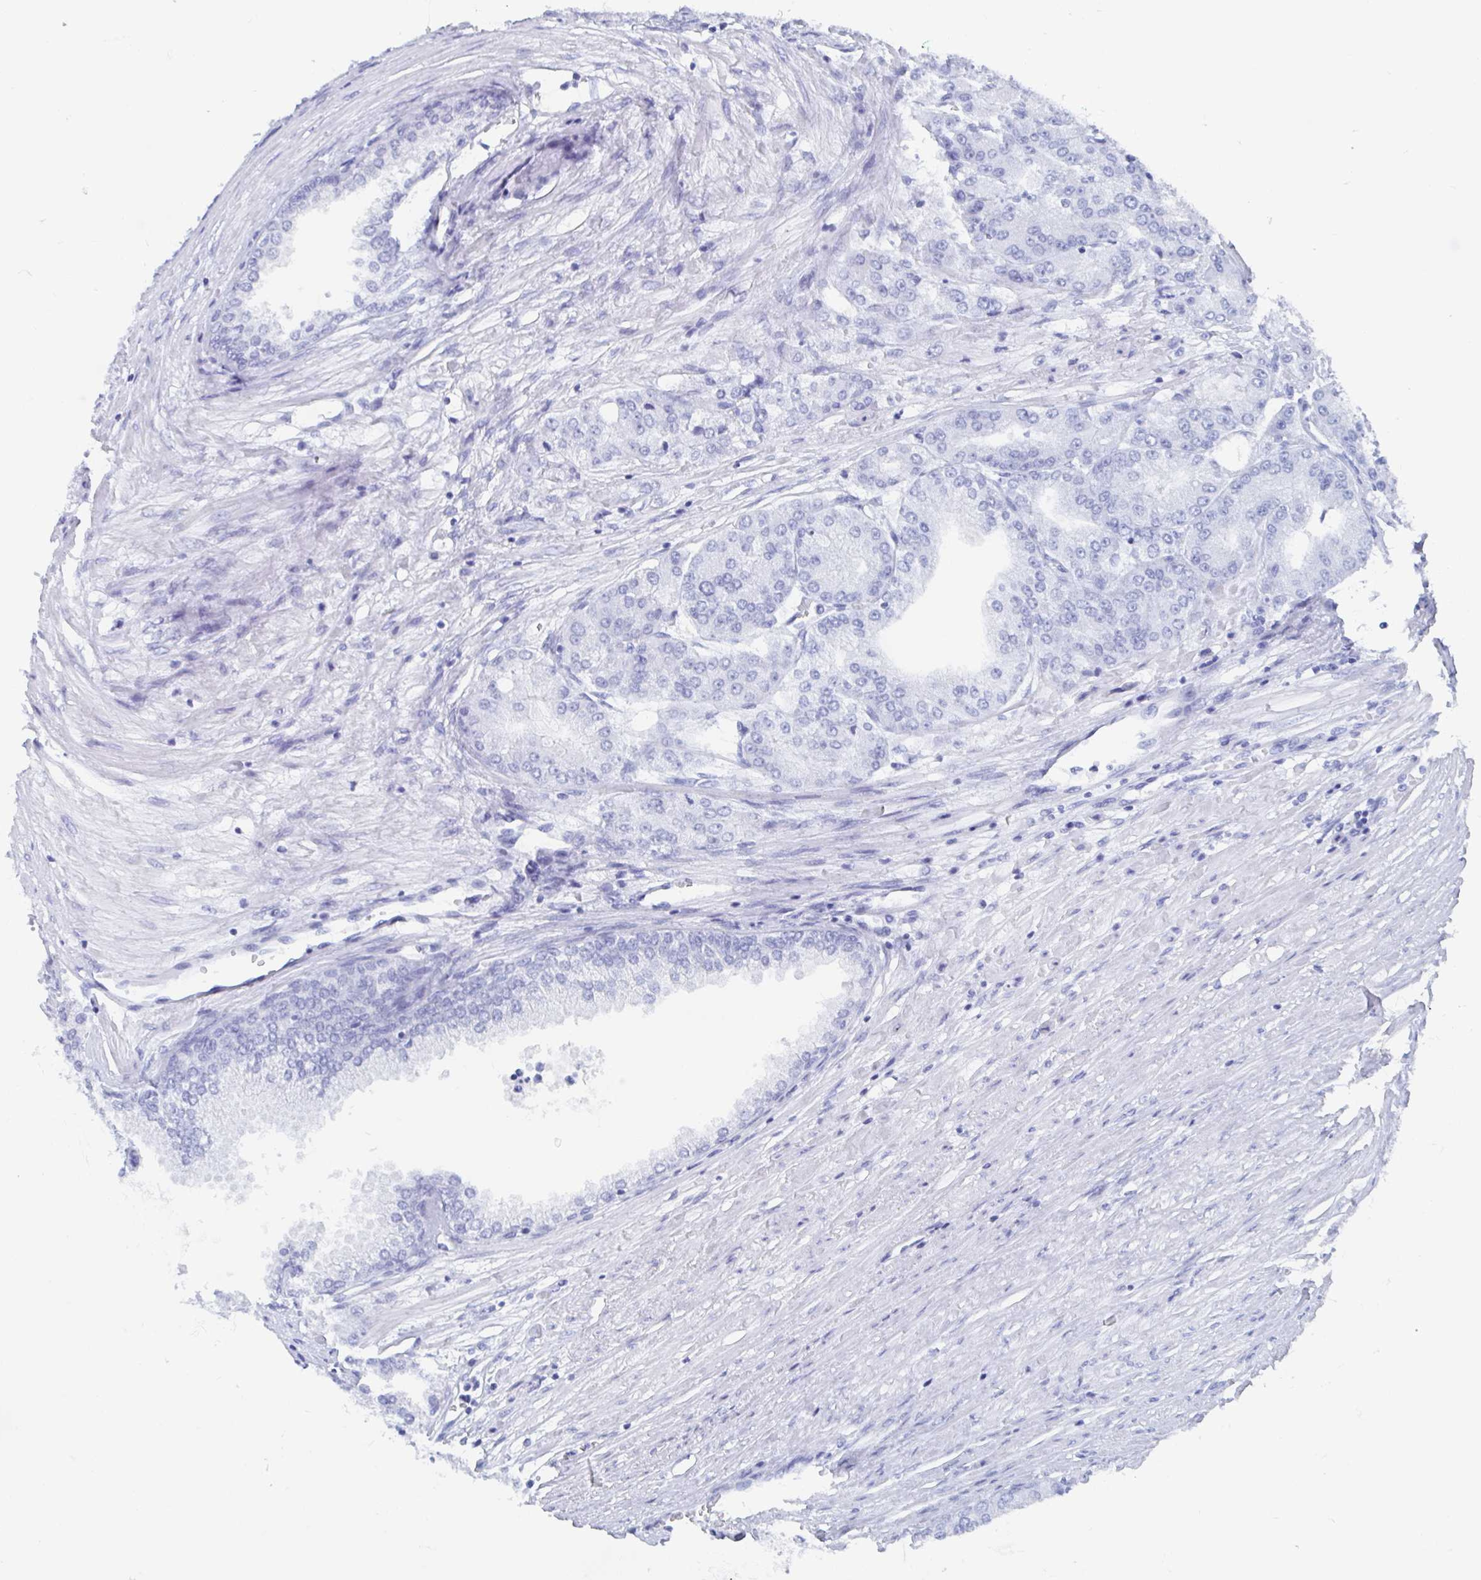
{"staining": {"intensity": "negative", "quantity": "none", "location": "none"}, "tissue": "prostate cancer", "cell_type": "Tumor cells", "image_type": "cancer", "snomed": [{"axis": "morphology", "description": "Adenocarcinoma, High grade"}, {"axis": "topography", "description": "Prostate"}], "caption": "Immunohistochemistry (IHC) micrograph of neoplastic tissue: prostate cancer (adenocarcinoma (high-grade)) stained with DAB (3,3'-diaminobenzidine) reveals no significant protein expression in tumor cells.", "gene": "HDGFL1", "patient": {"sex": "male", "age": 61}}